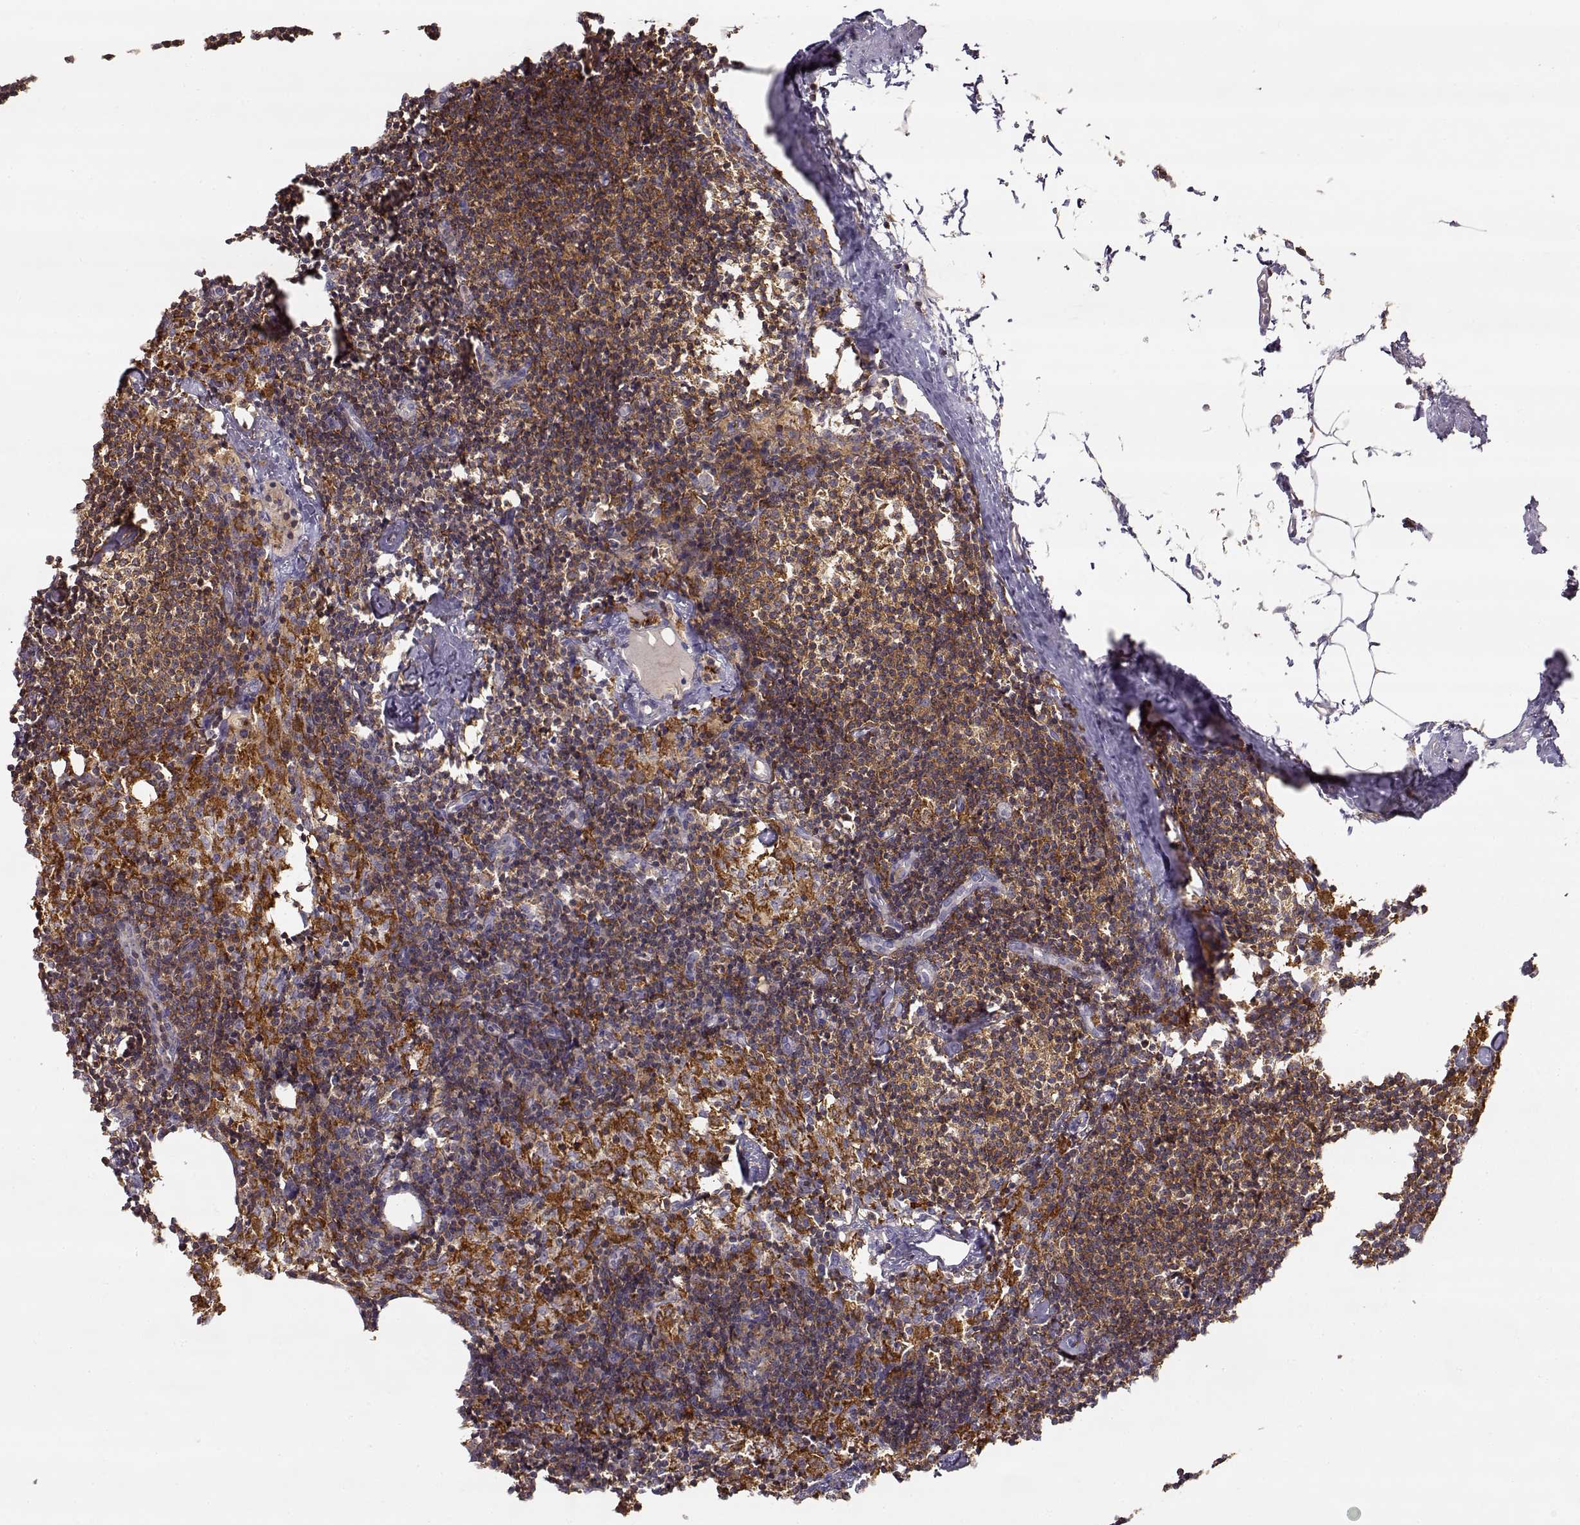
{"staining": {"intensity": "strong", "quantity": ">75%", "location": "cytoplasmic/membranous"}, "tissue": "lymph node", "cell_type": "Non-germinal center cells", "image_type": "normal", "snomed": [{"axis": "morphology", "description": "Normal tissue, NOS"}, {"axis": "topography", "description": "Lymph node"}], "caption": "Brown immunohistochemical staining in unremarkable human lymph node exhibits strong cytoplasmic/membranous positivity in approximately >75% of non-germinal center cells. (DAB IHC with brightfield microscopy, high magnification).", "gene": "VAV1", "patient": {"sex": "female", "age": 52}}